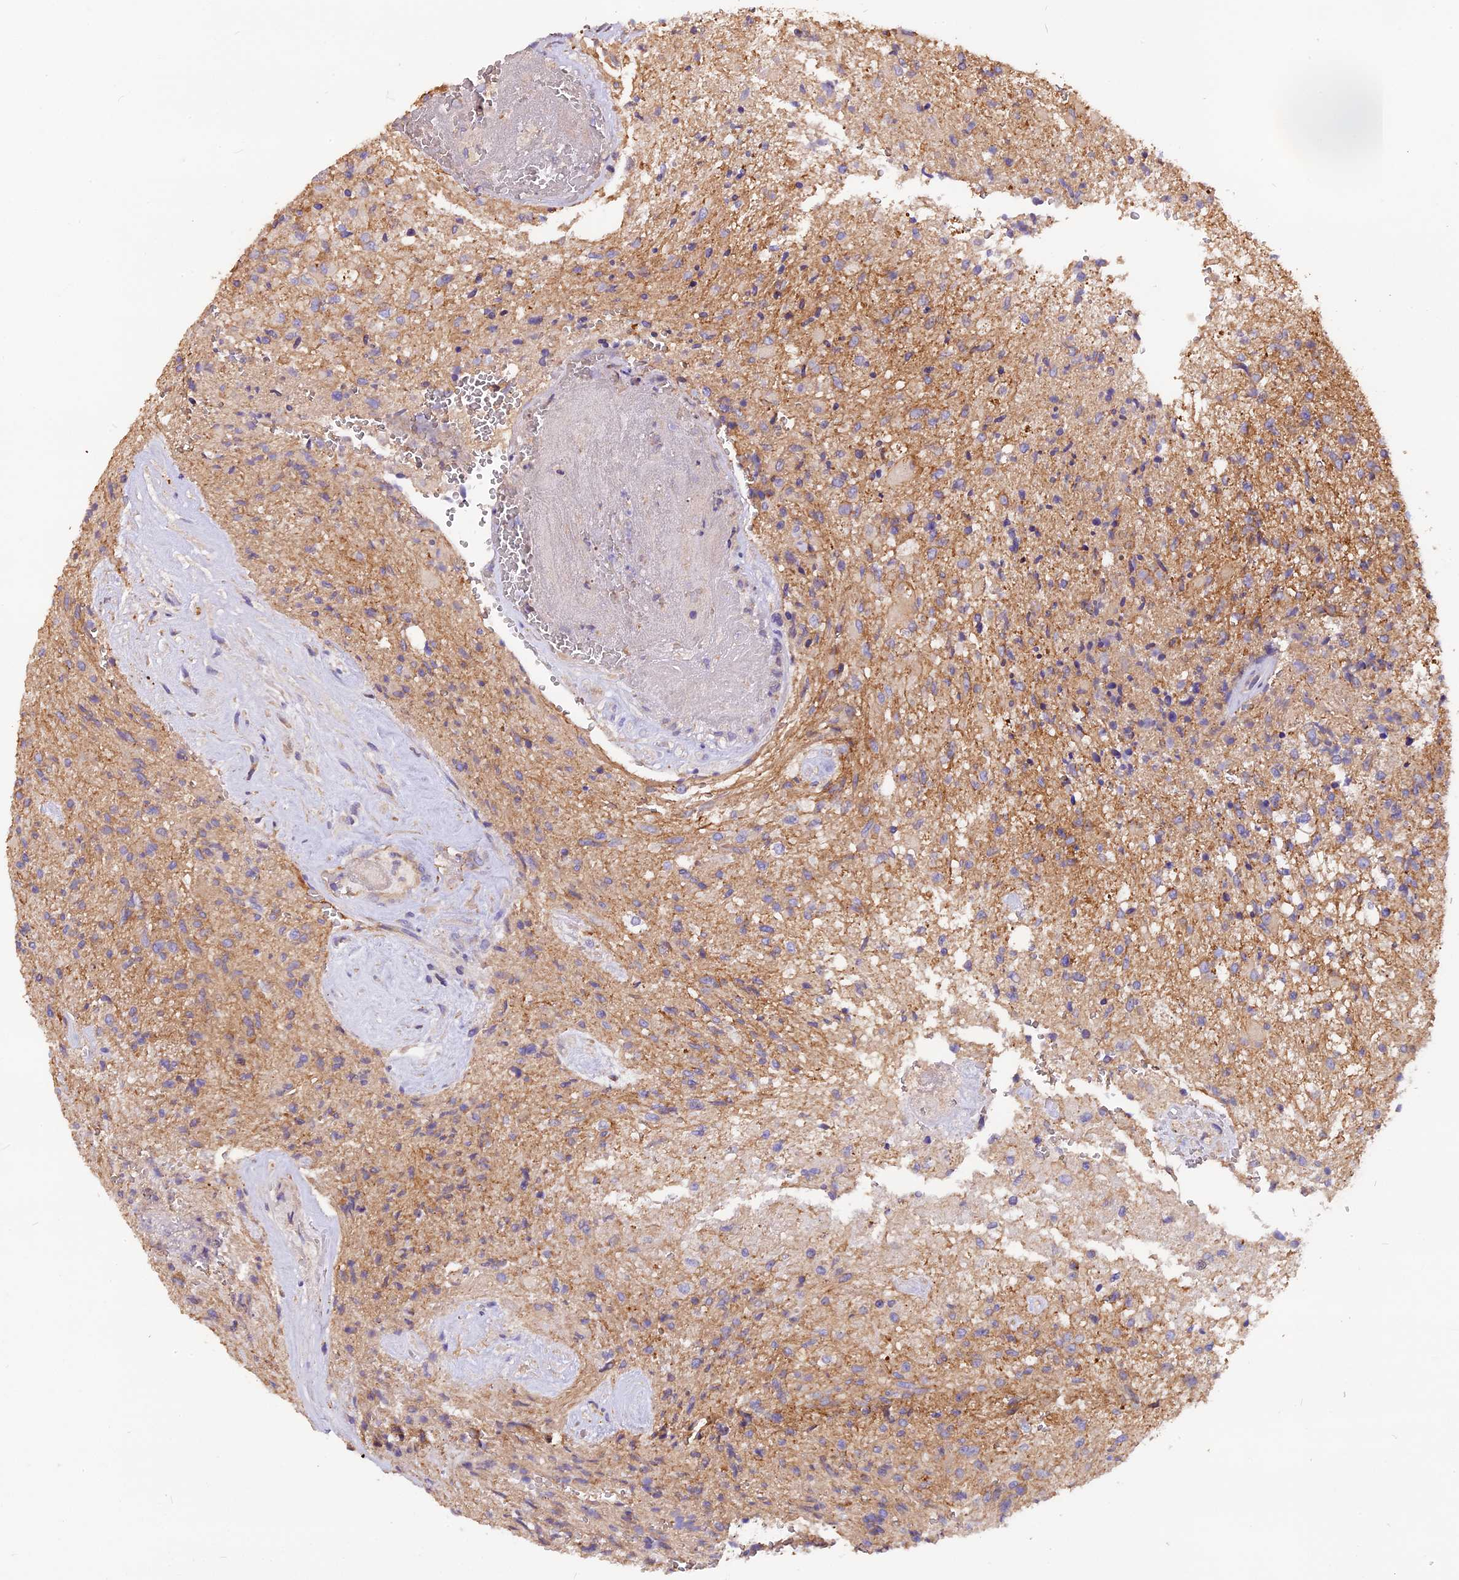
{"staining": {"intensity": "weak", "quantity": ">75%", "location": "cytoplasmic/membranous"}, "tissue": "glioma", "cell_type": "Tumor cells", "image_type": "cancer", "snomed": [{"axis": "morphology", "description": "Glioma, malignant, High grade"}, {"axis": "topography", "description": "Brain"}], "caption": "DAB immunohistochemical staining of glioma exhibits weak cytoplasmic/membranous protein positivity in about >75% of tumor cells.", "gene": "ERMARD", "patient": {"sex": "male", "age": 56}}